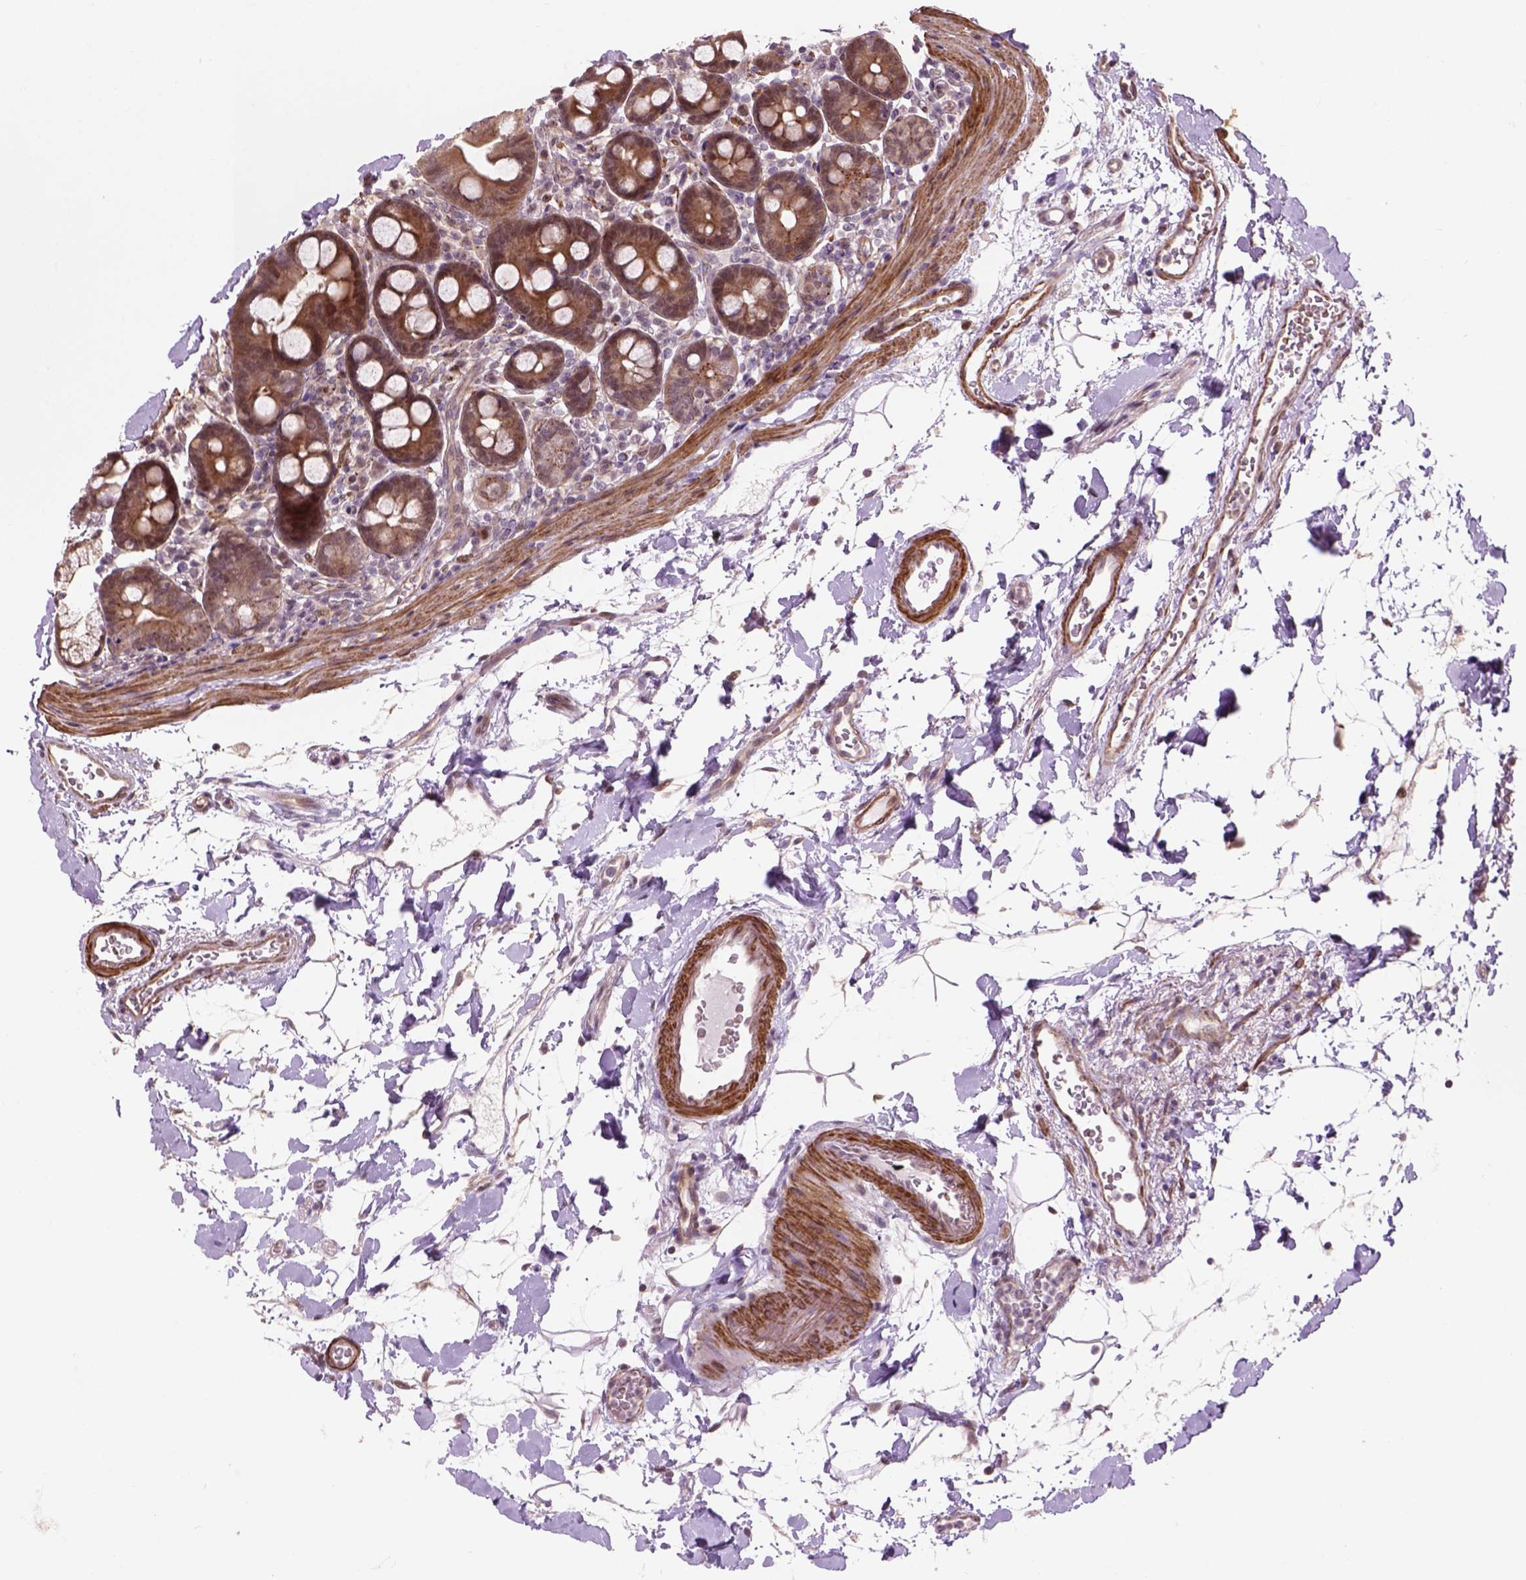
{"staining": {"intensity": "moderate", "quantity": "25%-75%", "location": "cytoplasmic/membranous,nuclear"}, "tissue": "duodenum", "cell_type": "Glandular cells", "image_type": "normal", "snomed": [{"axis": "morphology", "description": "Normal tissue, NOS"}, {"axis": "topography", "description": "Pancreas"}, {"axis": "topography", "description": "Duodenum"}], "caption": "Glandular cells reveal moderate cytoplasmic/membranous,nuclear positivity in about 25%-75% of cells in benign duodenum. The protein is stained brown, and the nuclei are stained in blue (DAB (3,3'-diaminobenzidine) IHC with brightfield microscopy, high magnification).", "gene": "PSMD11", "patient": {"sex": "male", "age": 59}}